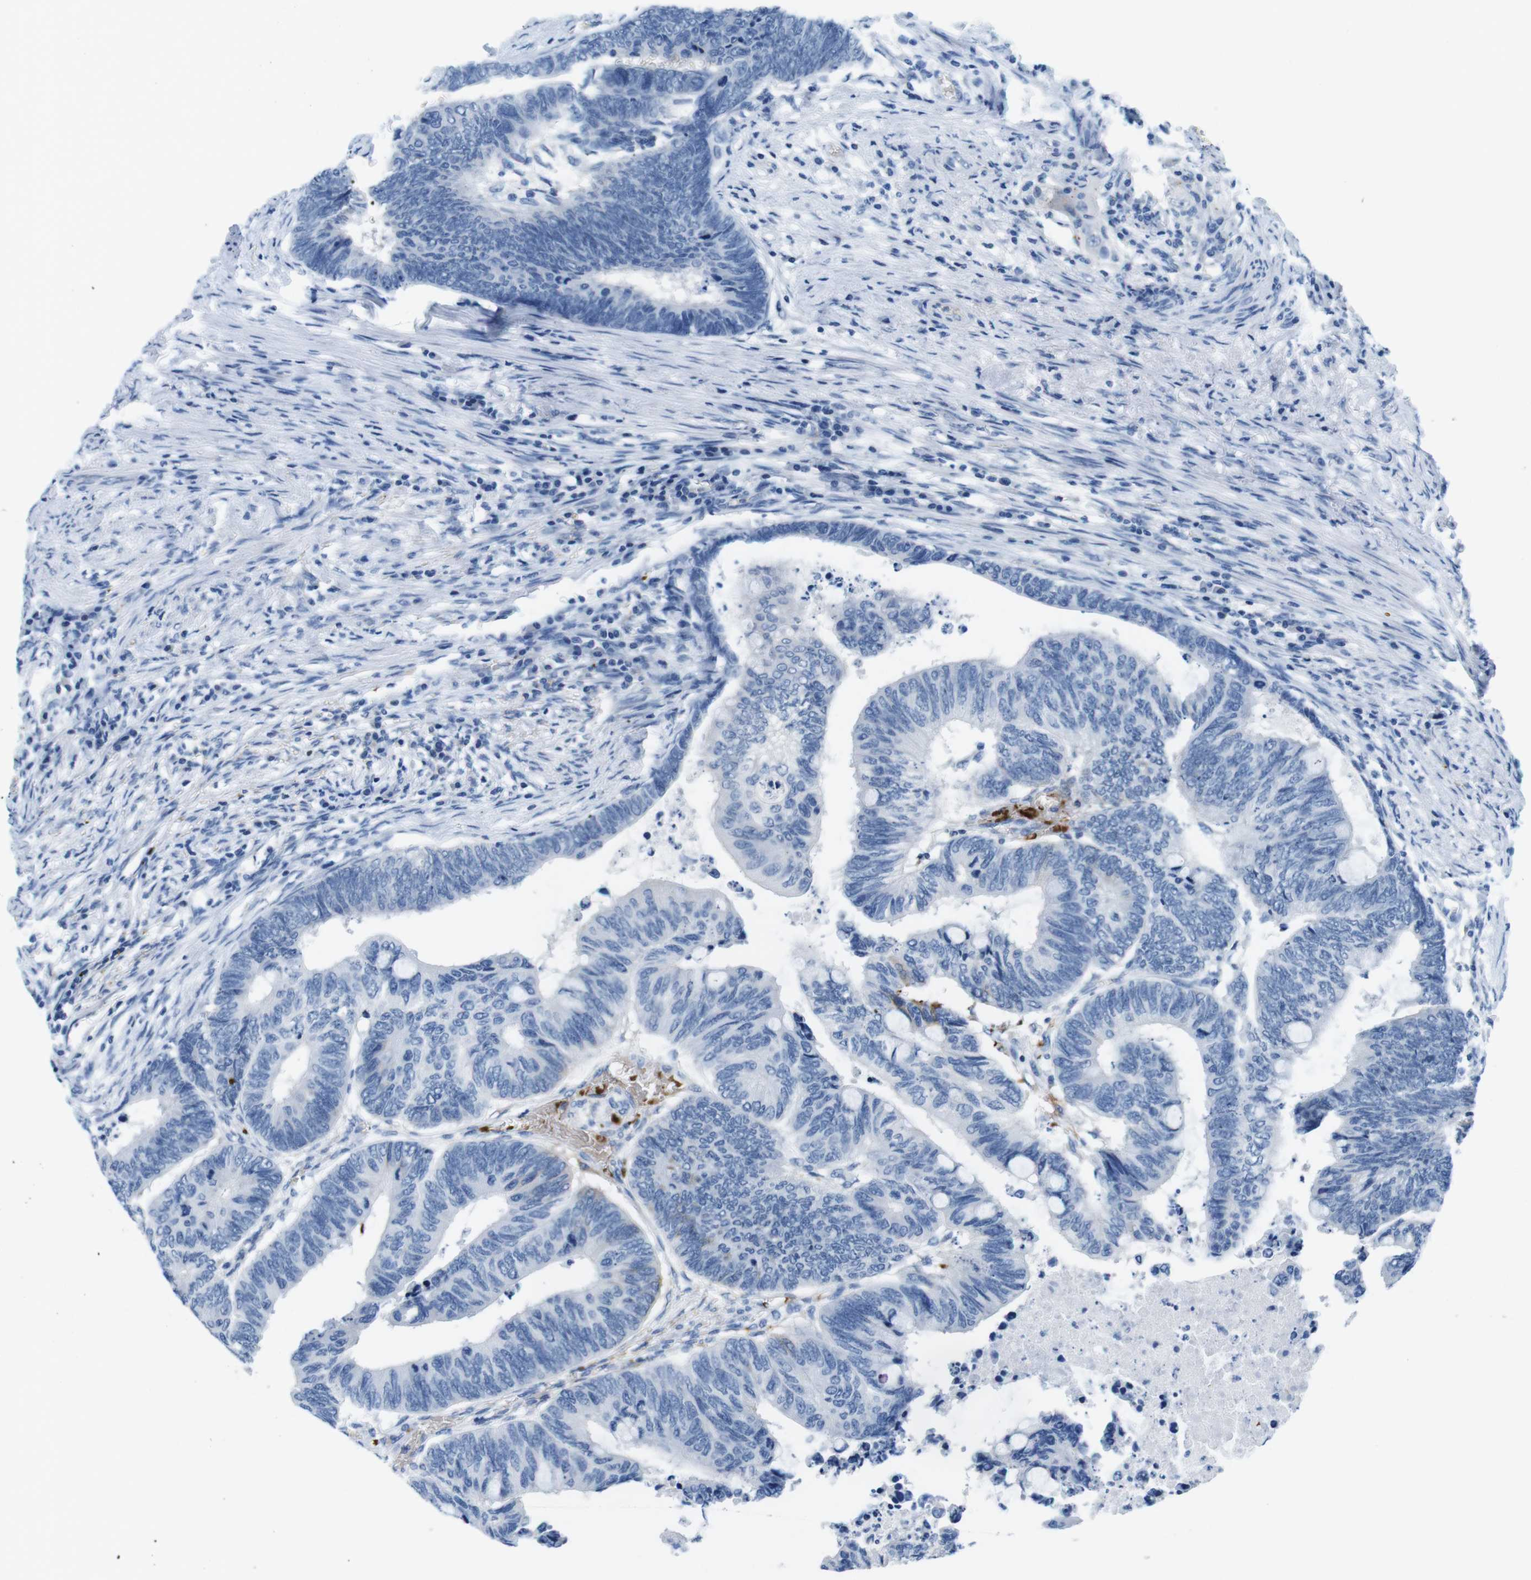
{"staining": {"intensity": "negative", "quantity": "none", "location": "none"}, "tissue": "colorectal cancer", "cell_type": "Tumor cells", "image_type": "cancer", "snomed": [{"axis": "morphology", "description": "Normal tissue, NOS"}, {"axis": "morphology", "description": "Adenocarcinoma, NOS"}, {"axis": "topography", "description": "Rectum"}, {"axis": "topography", "description": "Peripheral nerve tissue"}], "caption": "IHC histopathology image of neoplastic tissue: adenocarcinoma (colorectal) stained with DAB displays no significant protein positivity in tumor cells.", "gene": "TFAP2C", "patient": {"sex": "male", "age": 92}}